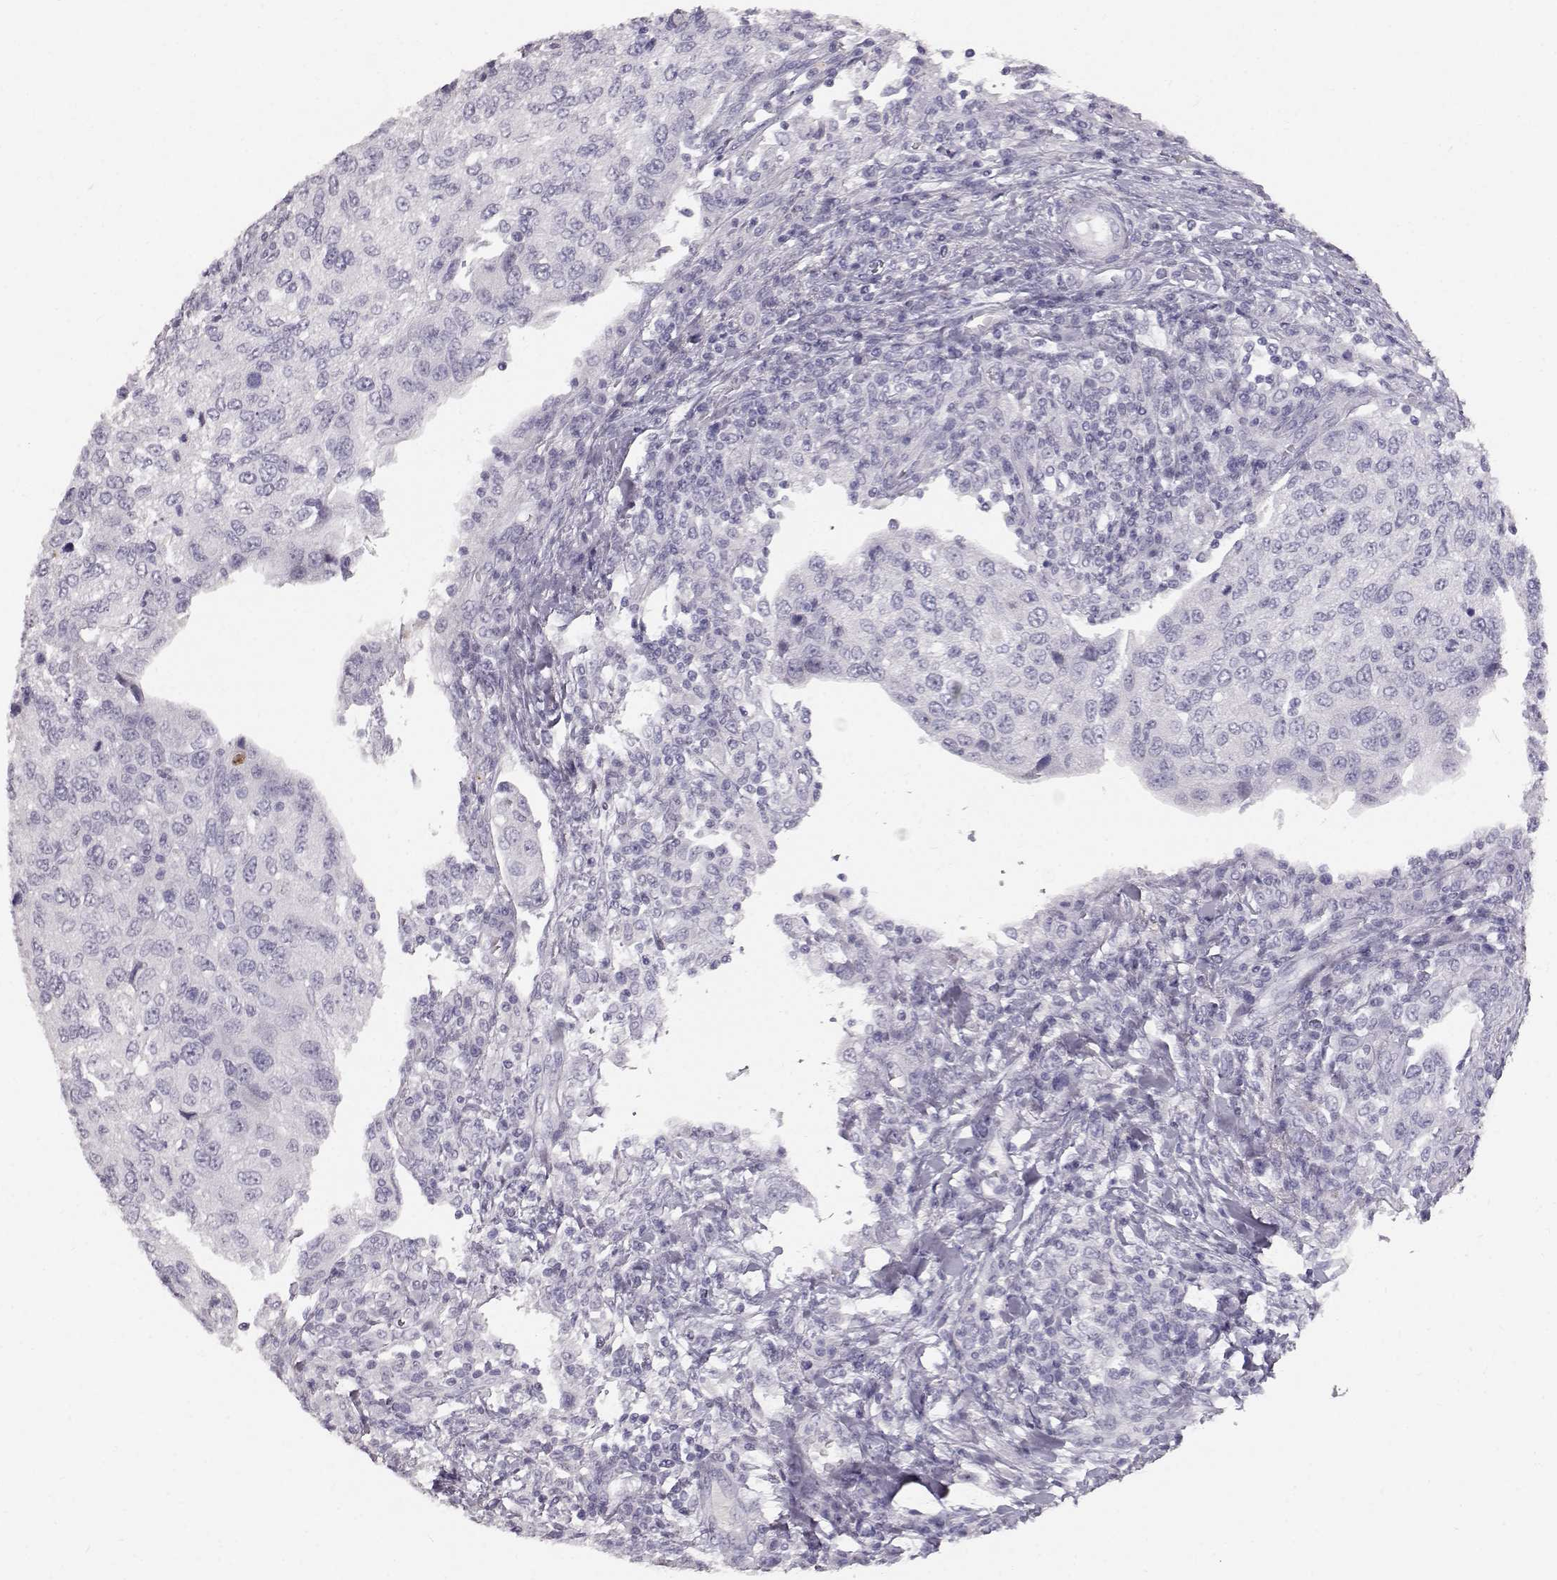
{"staining": {"intensity": "negative", "quantity": "none", "location": "none"}, "tissue": "urothelial cancer", "cell_type": "Tumor cells", "image_type": "cancer", "snomed": [{"axis": "morphology", "description": "Urothelial carcinoma, High grade"}, {"axis": "topography", "description": "Urinary bladder"}], "caption": "High-grade urothelial carcinoma was stained to show a protein in brown. There is no significant expression in tumor cells. (DAB (3,3'-diaminobenzidine) IHC, high magnification).", "gene": "KRTAP16-1", "patient": {"sex": "female", "age": 78}}